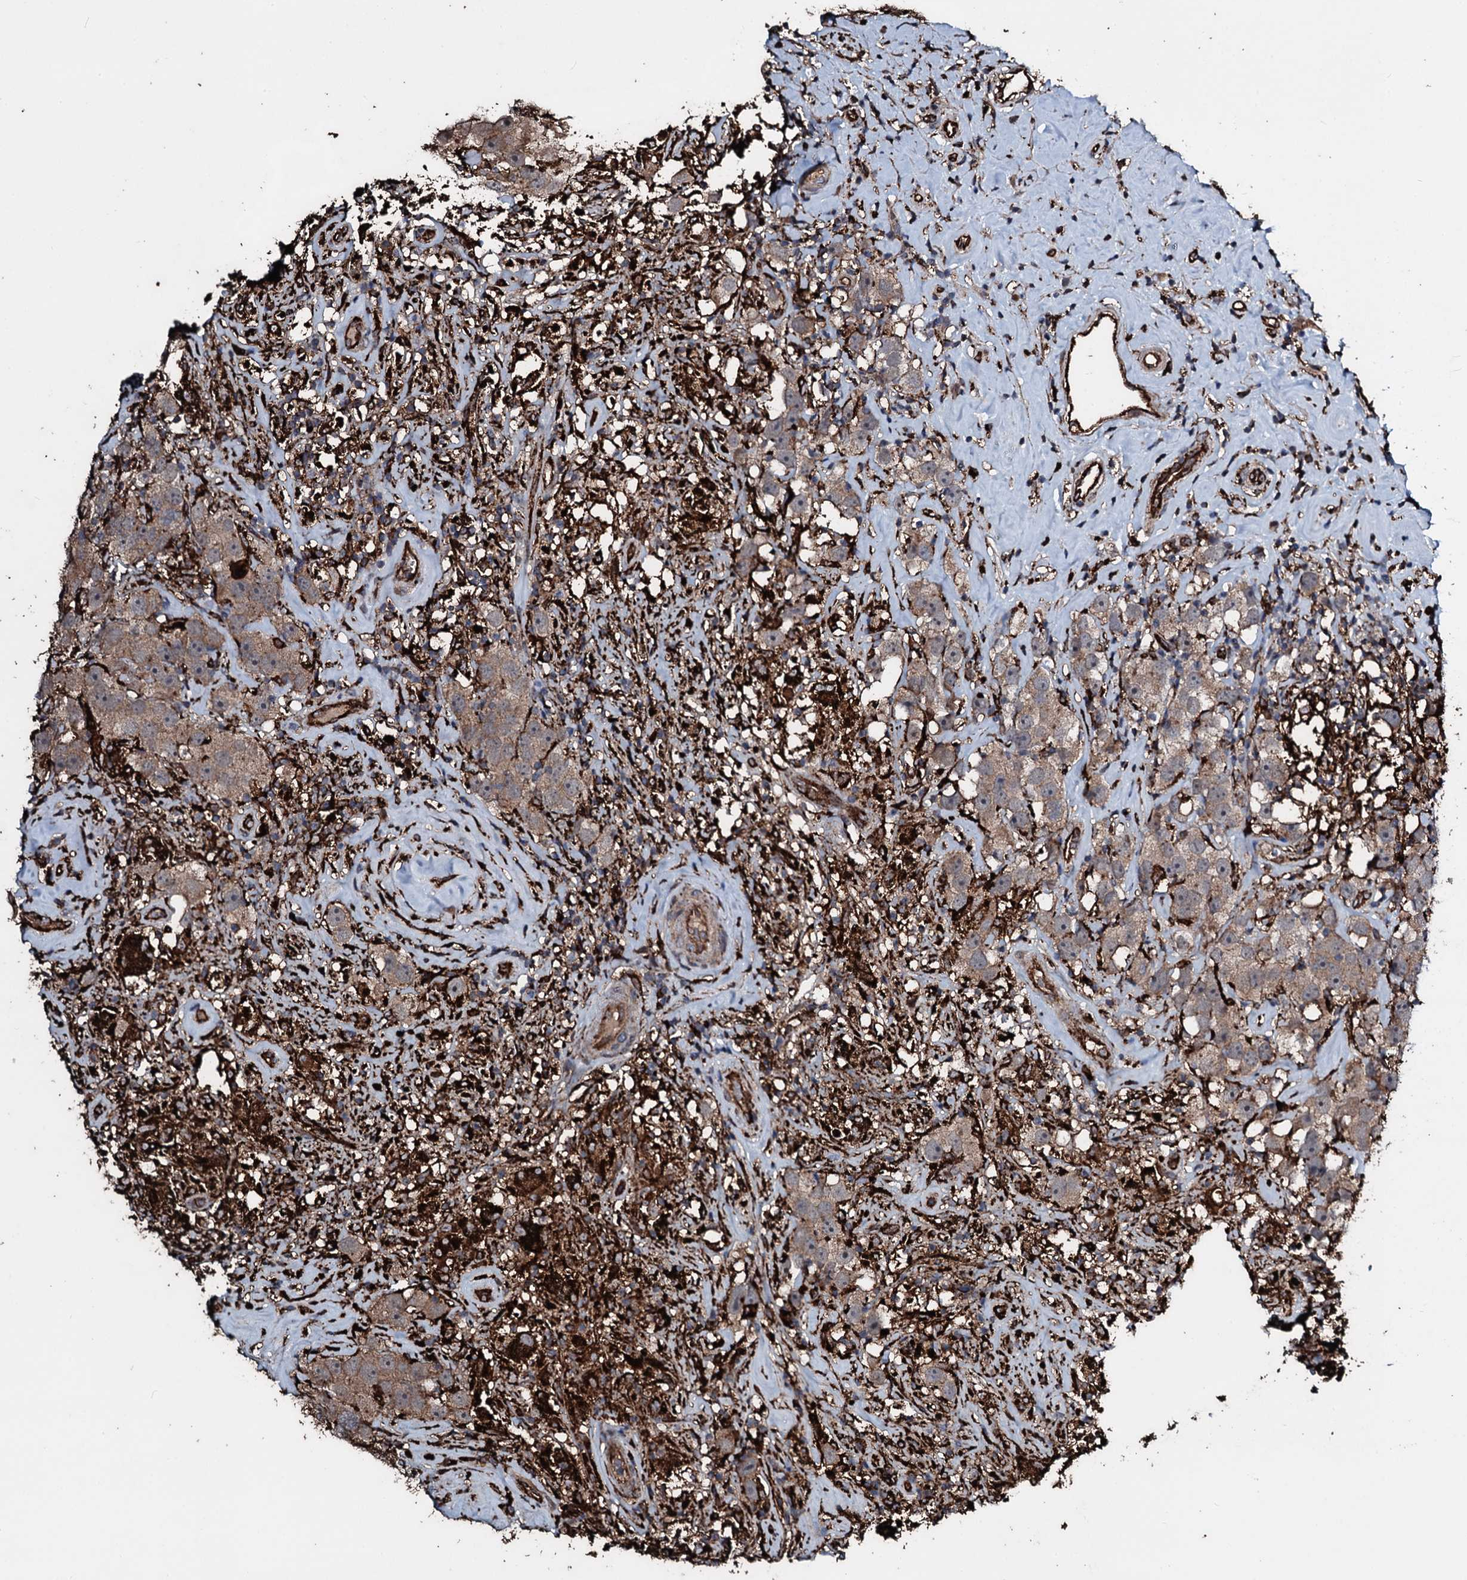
{"staining": {"intensity": "moderate", "quantity": "25%-75%", "location": "cytoplasmic/membranous"}, "tissue": "testis cancer", "cell_type": "Tumor cells", "image_type": "cancer", "snomed": [{"axis": "morphology", "description": "Seminoma, NOS"}, {"axis": "topography", "description": "Testis"}], "caption": "Immunohistochemical staining of seminoma (testis) displays medium levels of moderate cytoplasmic/membranous staining in approximately 25%-75% of tumor cells.", "gene": "TPGS2", "patient": {"sex": "male", "age": 49}}